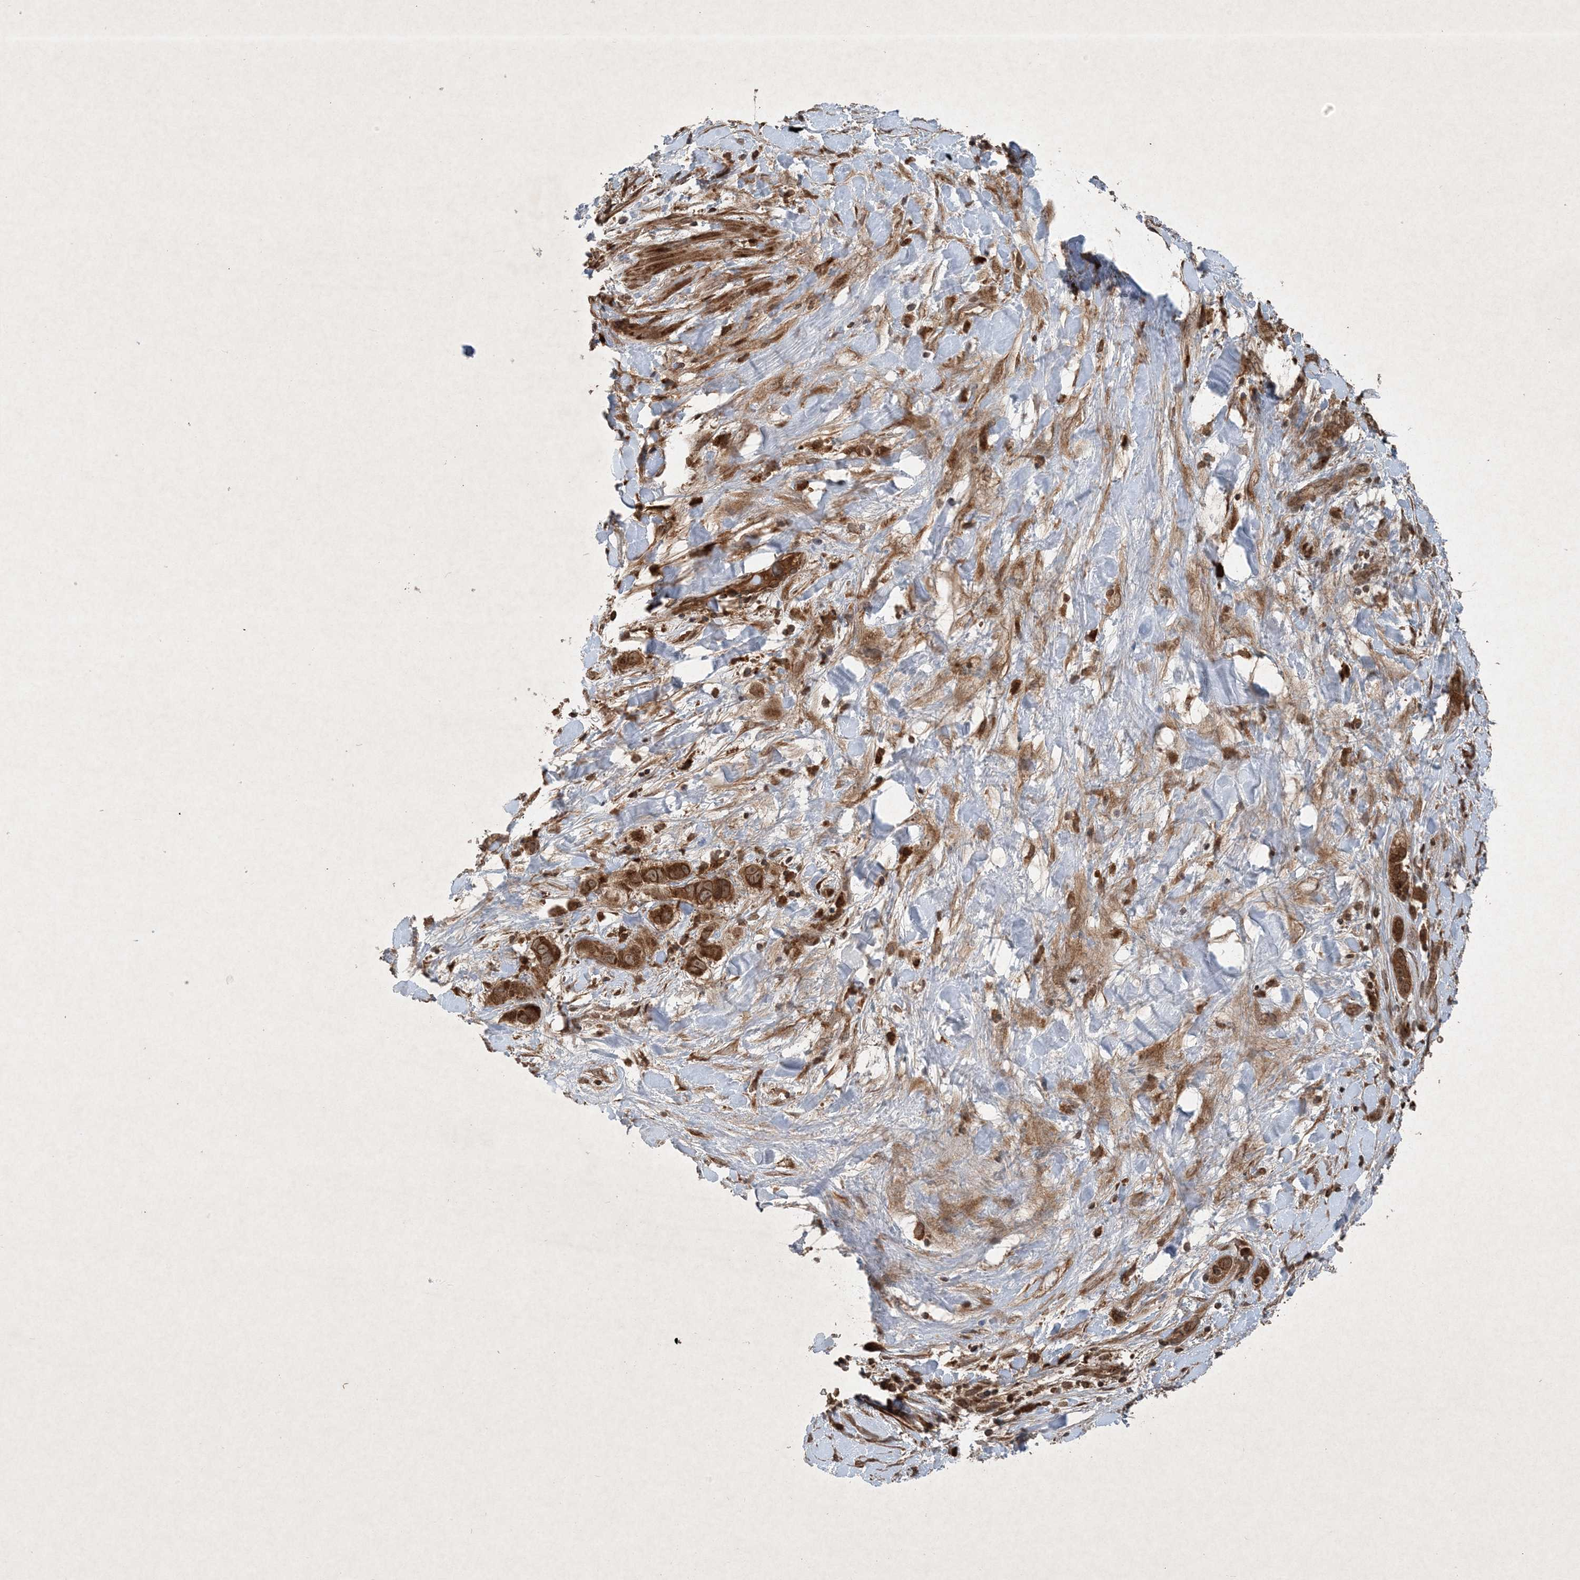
{"staining": {"intensity": "strong", "quantity": ">75%", "location": "cytoplasmic/membranous"}, "tissue": "liver cancer", "cell_type": "Tumor cells", "image_type": "cancer", "snomed": [{"axis": "morphology", "description": "Cholangiocarcinoma"}, {"axis": "topography", "description": "Liver"}], "caption": "DAB (3,3'-diaminobenzidine) immunohistochemical staining of liver cancer reveals strong cytoplasmic/membranous protein expression in about >75% of tumor cells.", "gene": "GNG5", "patient": {"sex": "female", "age": 52}}